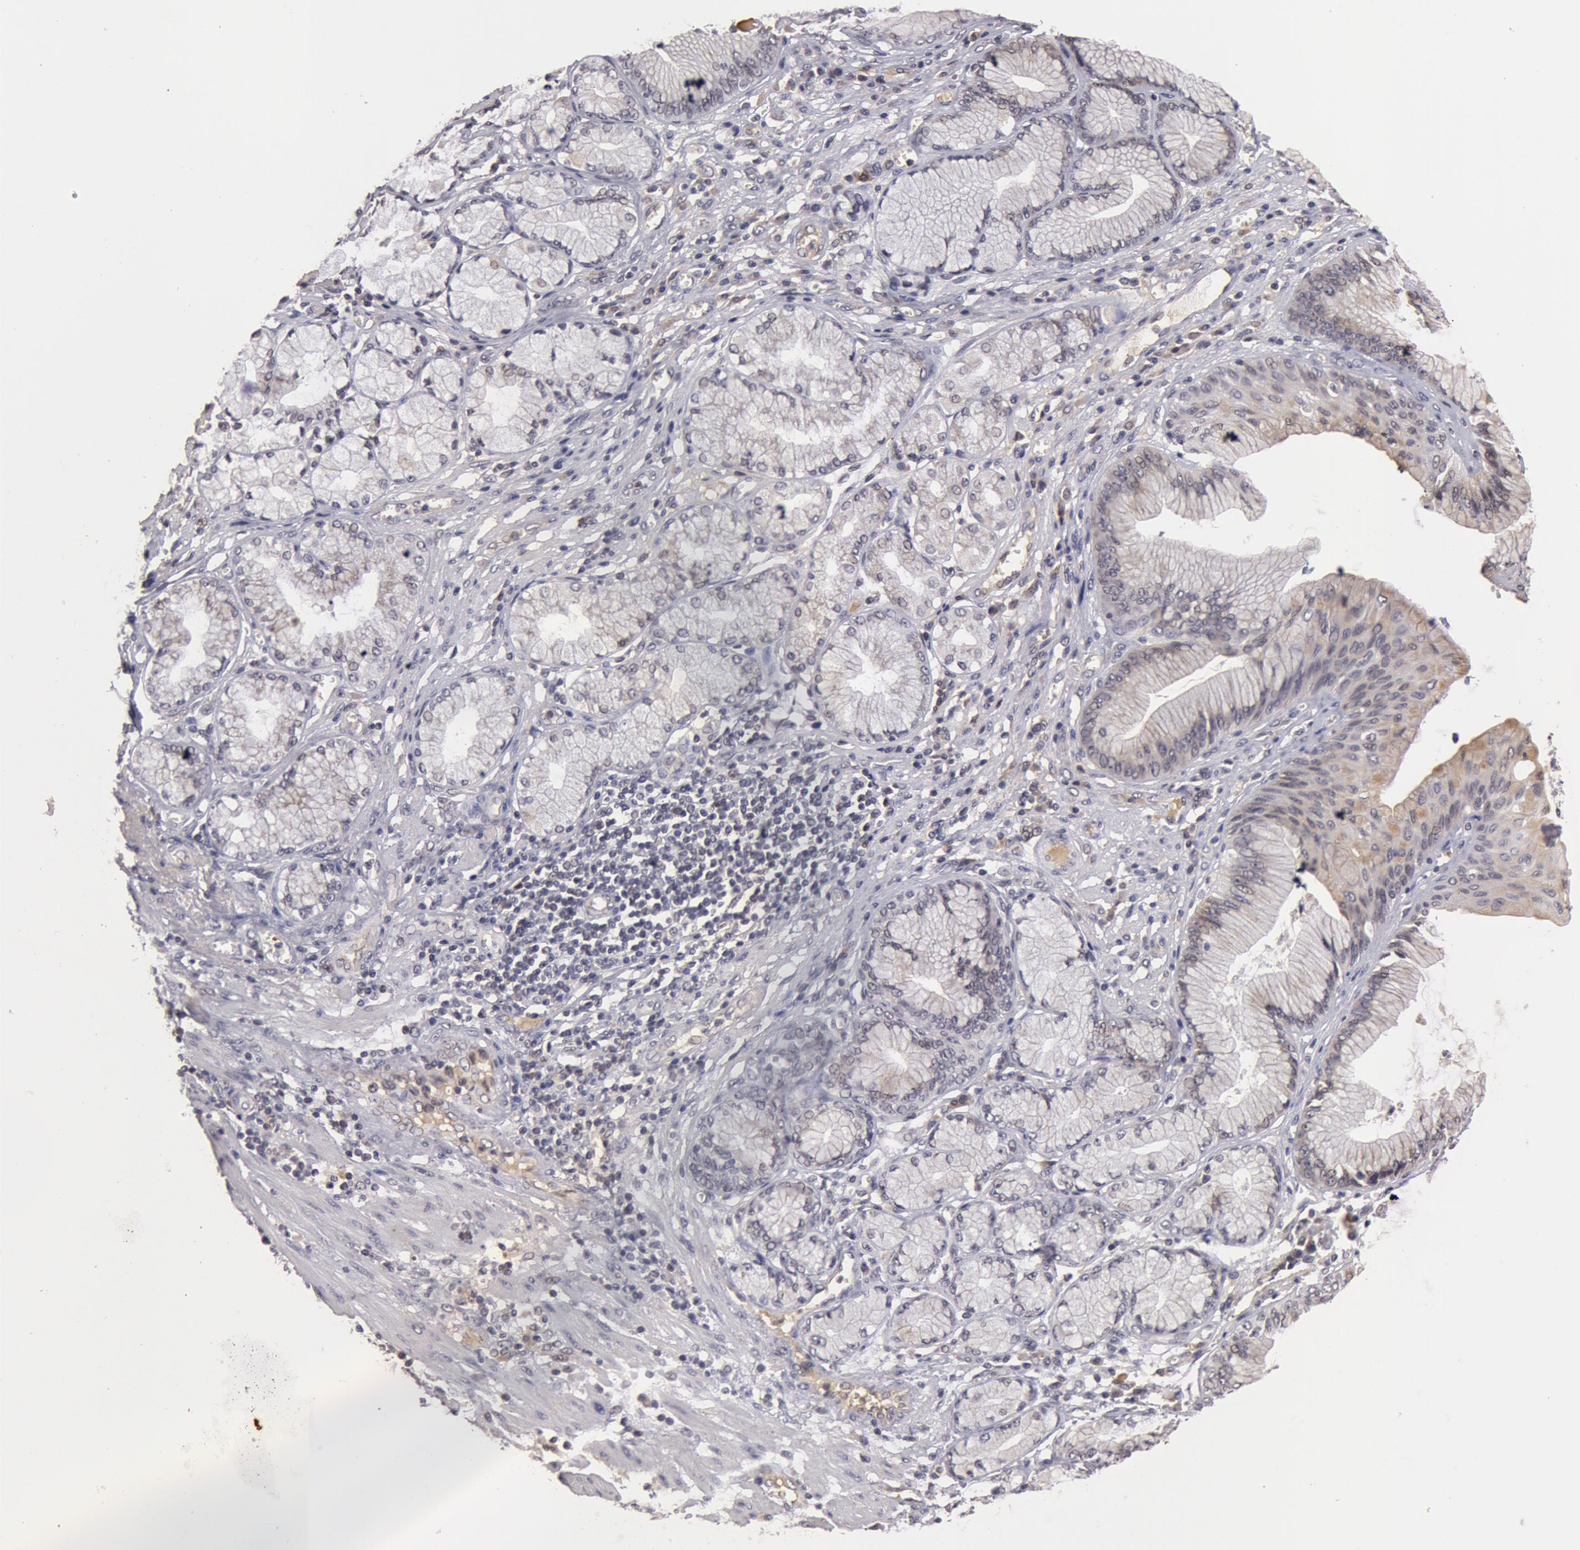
{"staining": {"intensity": "weak", "quantity": "<25%", "location": "cytoplasmic/membranous"}, "tissue": "stomach cancer", "cell_type": "Tumor cells", "image_type": "cancer", "snomed": [{"axis": "morphology", "description": "Adenocarcinoma, NOS"}, {"axis": "topography", "description": "Pancreas"}, {"axis": "topography", "description": "Stomach, upper"}], "caption": "Immunohistochemical staining of stomach adenocarcinoma demonstrates no significant expression in tumor cells.", "gene": "SYTL4", "patient": {"sex": "male", "age": 77}}